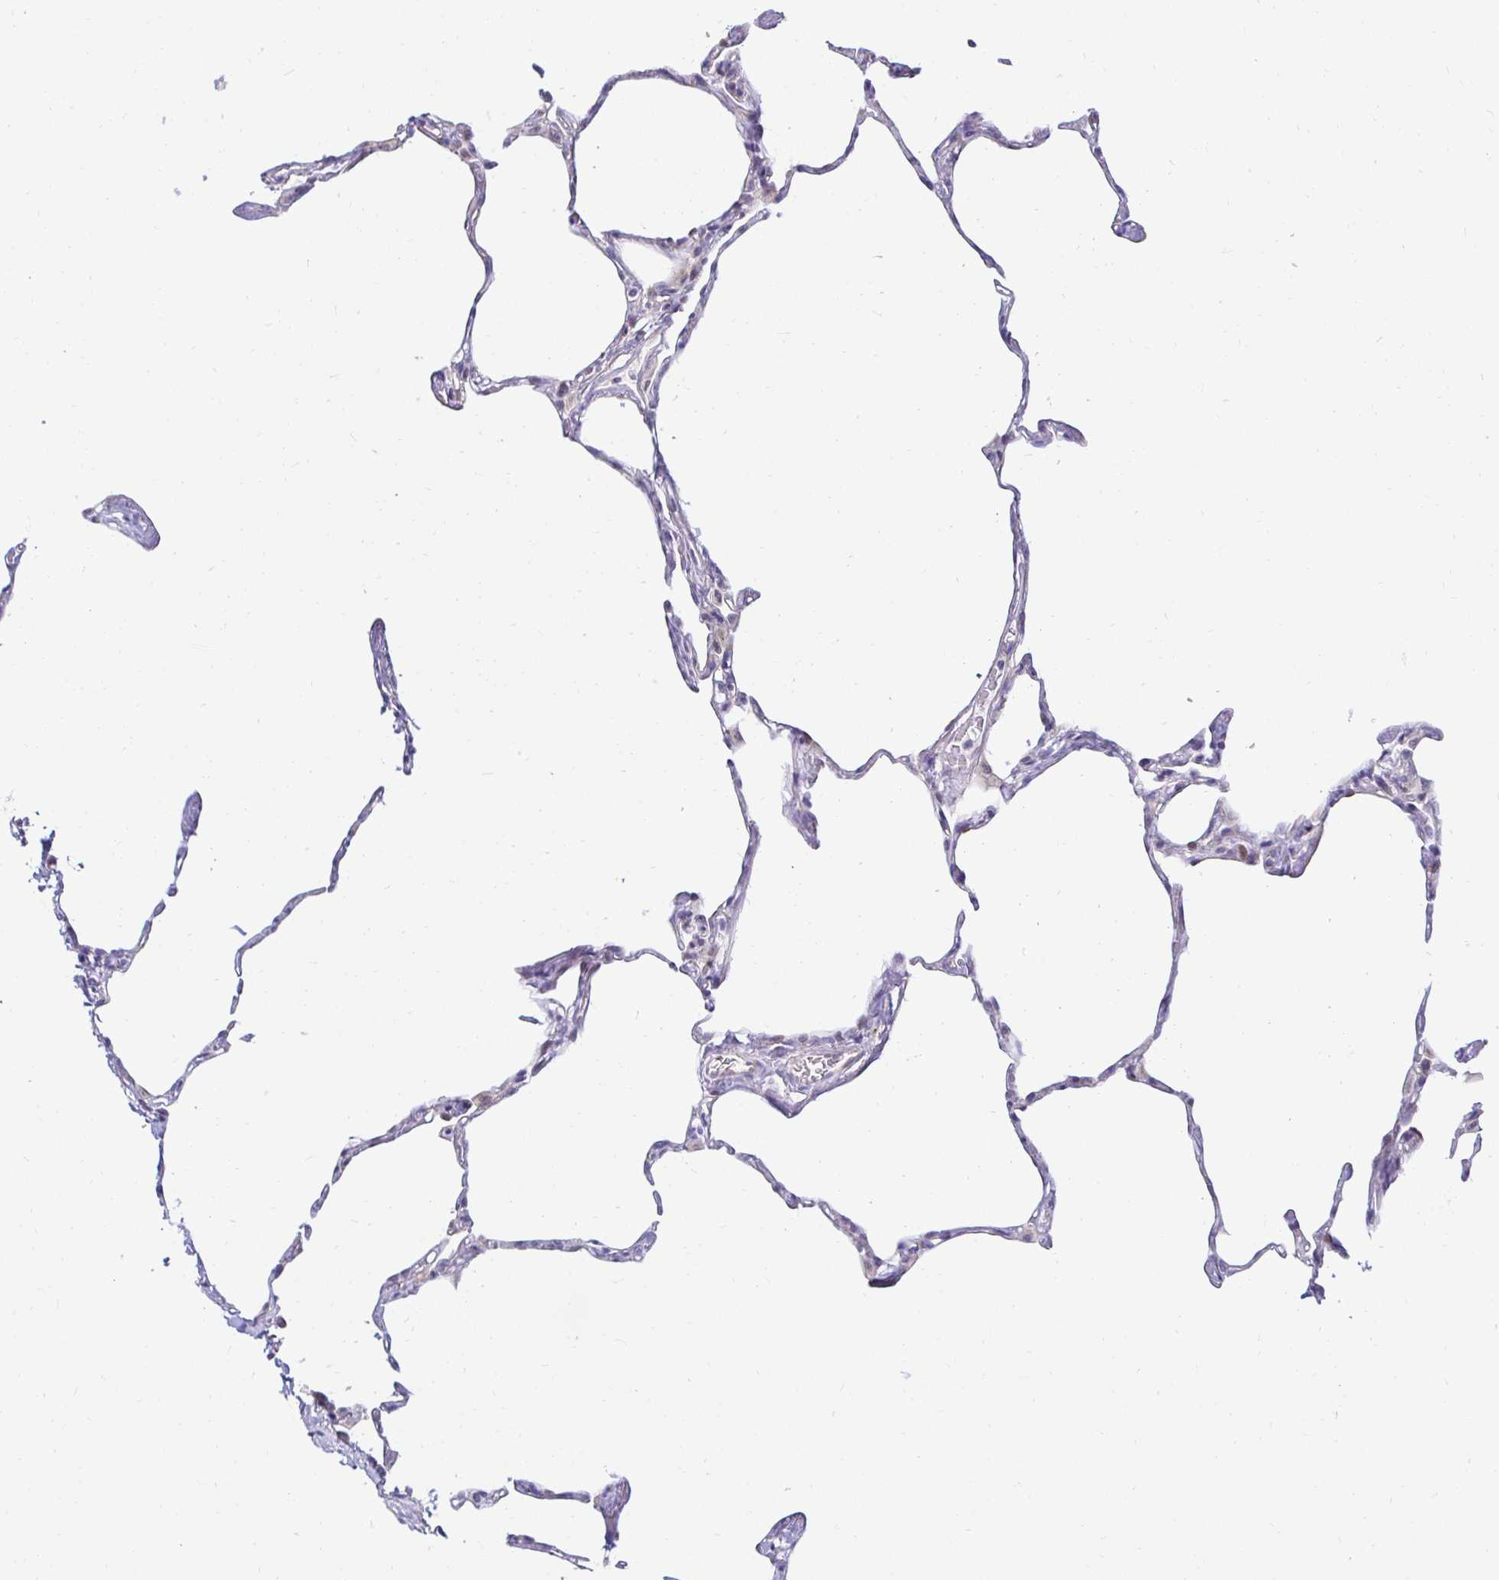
{"staining": {"intensity": "negative", "quantity": "none", "location": "none"}, "tissue": "lung", "cell_type": "Alveolar cells", "image_type": "normal", "snomed": [{"axis": "morphology", "description": "Normal tissue, NOS"}, {"axis": "topography", "description": "Lung"}], "caption": "Histopathology image shows no protein positivity in alveolar cells of normal lung.", "gene": "CAPSL", "patient": {"sex": "male", "age": 65}}